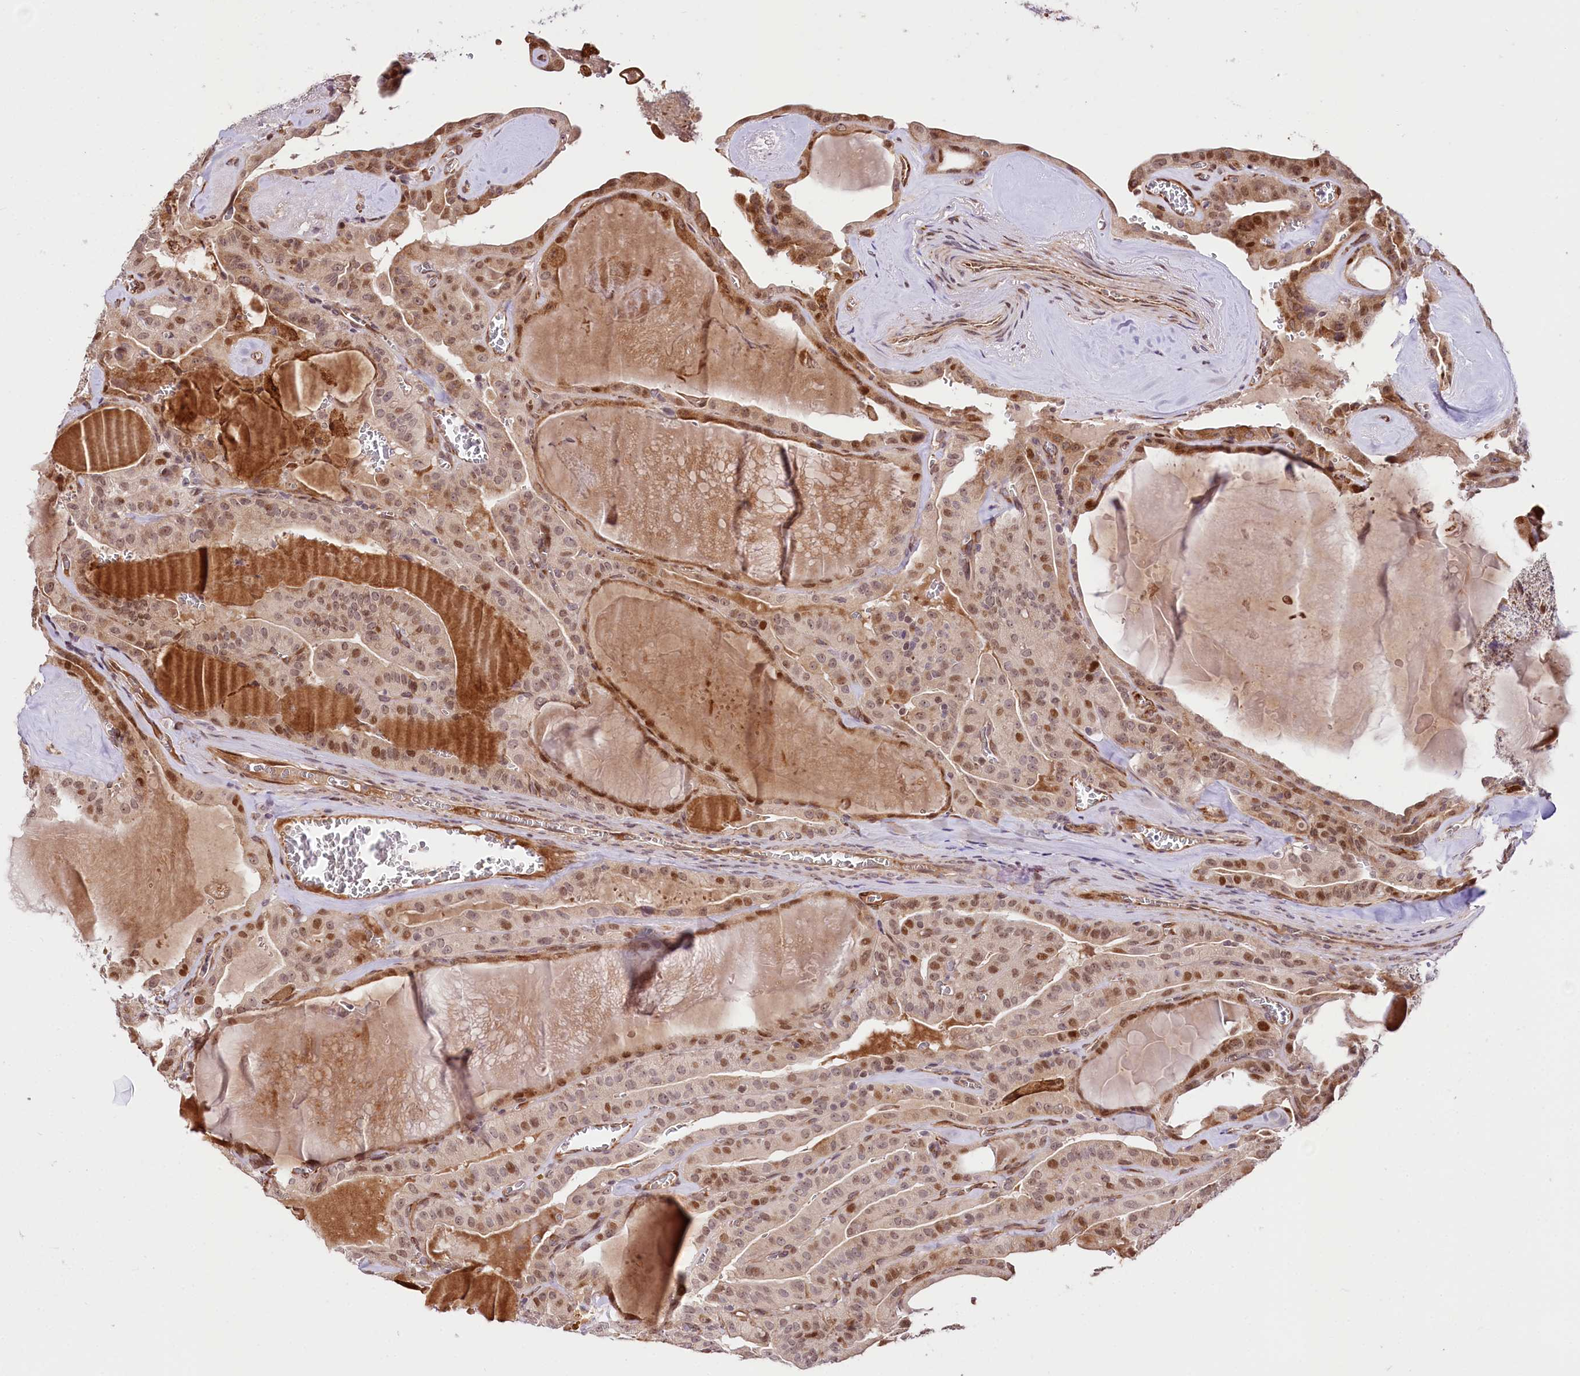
{"staining": {"intensity": "moderate", "quantity": ">75%", "location": "cytoplasmic/membranous,nuclear"}, "tissue": "thyroid cancer", "cell_type": "Tumor cells", "image_type": "cancer", "snomed": [{"axis": "morphology", "description": "Papillary adenocarcinoma, NOS"}, {"axis": "topography", "description": "Thyroid gland"}], "caption": "This histopathology image exhibits immunohistochemistry (IHC) staining of papillary adenocarcinoma (thyroid), with medium moderate cytoplasmic/membranous and nuclear staining in approximately >75% of tumor cells.", "gene": "CUTC", "patient": {"sex": "male", "age": 52}}